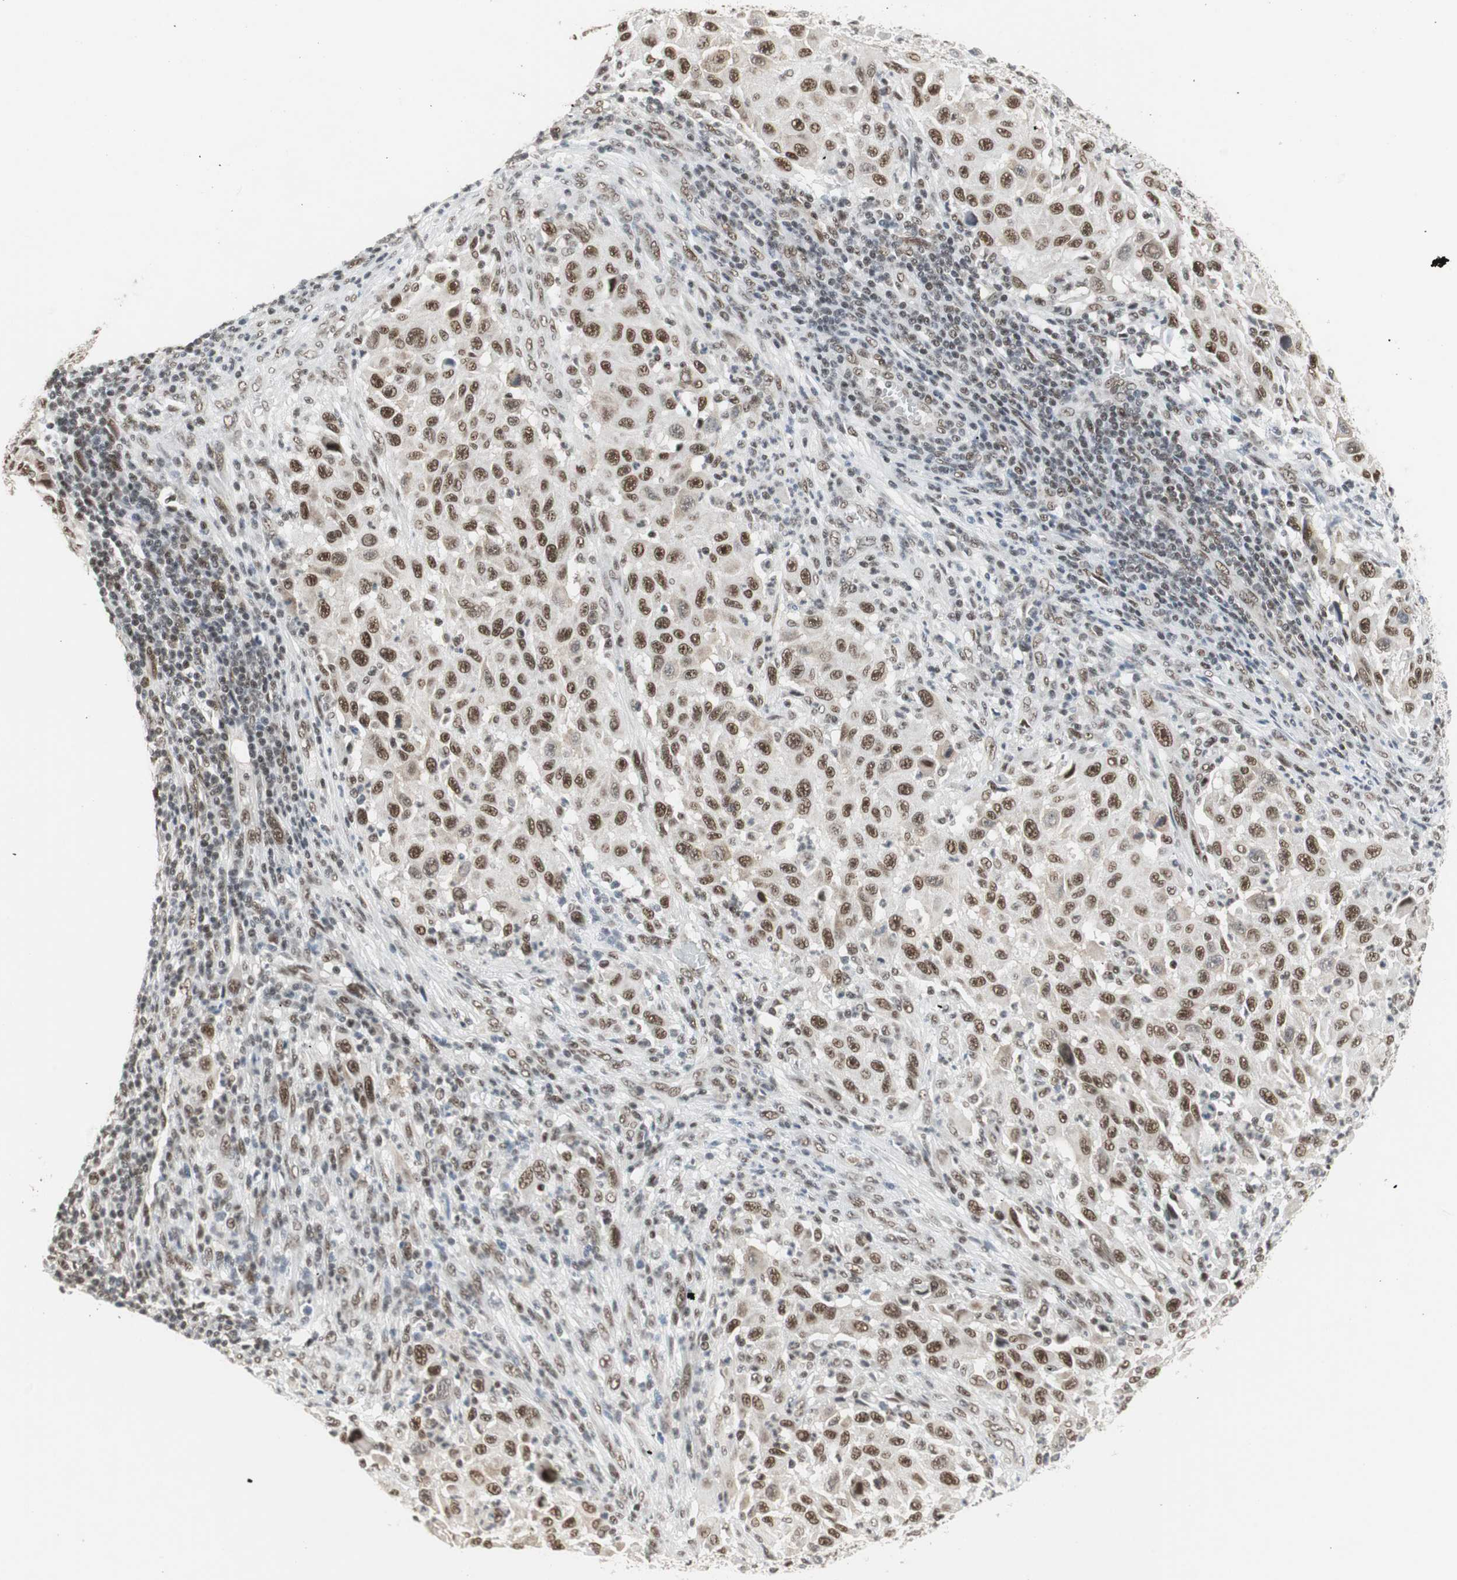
{"staining": {"intensity": "strong", "quantity": ">75%", "location": "nuclear"}, "tissue": "melanoma", "cell_type": "Tumor cells", "image_type": "cancer", "snomed": [{"axis": "morphology", "description": "Malignant melanoma, Metastatic site"}, {"axis": "topography", "description": "Lymph node"}], "caption": "Melanoma stained with a brown dye displays strong nuclear positive positivity in approximately >75% of tumor cells.", "gene": "RTF1", "patient": {"sex": "male", "age": 61}}